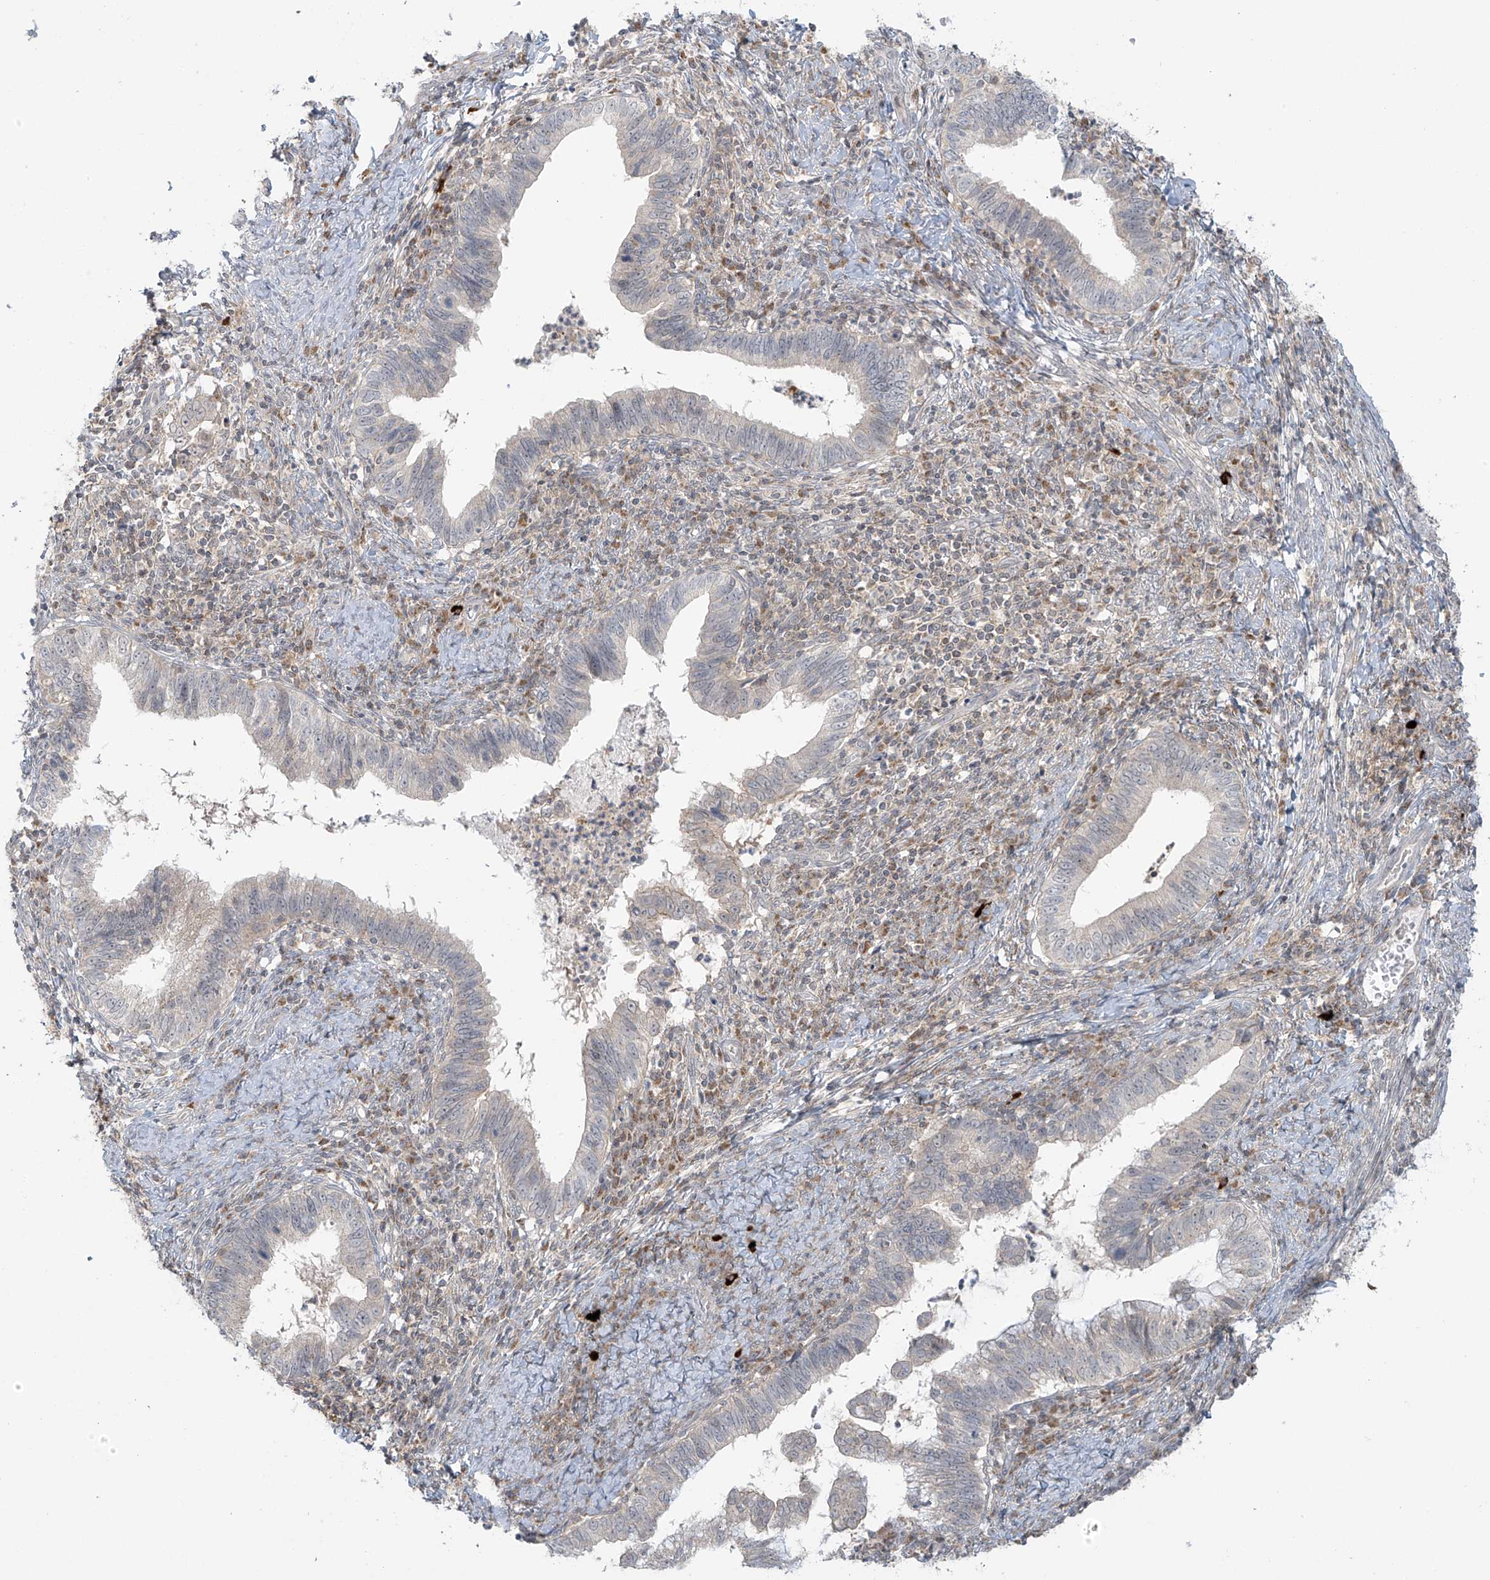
{"staining": {"intensity": "negative", "quantity": "none", "location": "none"}, "tissue": "cervical cancer", "cell_type": "Tumor cells", "image_type": "cancer", "snomed": [{"axis": "morphology", "description": "Adenocarcinoma, NOS"}, {"axis": "topography", "description": "Cervix"}], "caption": "Tumor cells are negative for brown protein staining in cervical cancer. (Stains: DAB IHC with hematoxylin counter stain, Microscopy: brightfield microscopy at high magnification).", "gene": "HDDC2", "patient": {"sex": "female", "age": 36}}